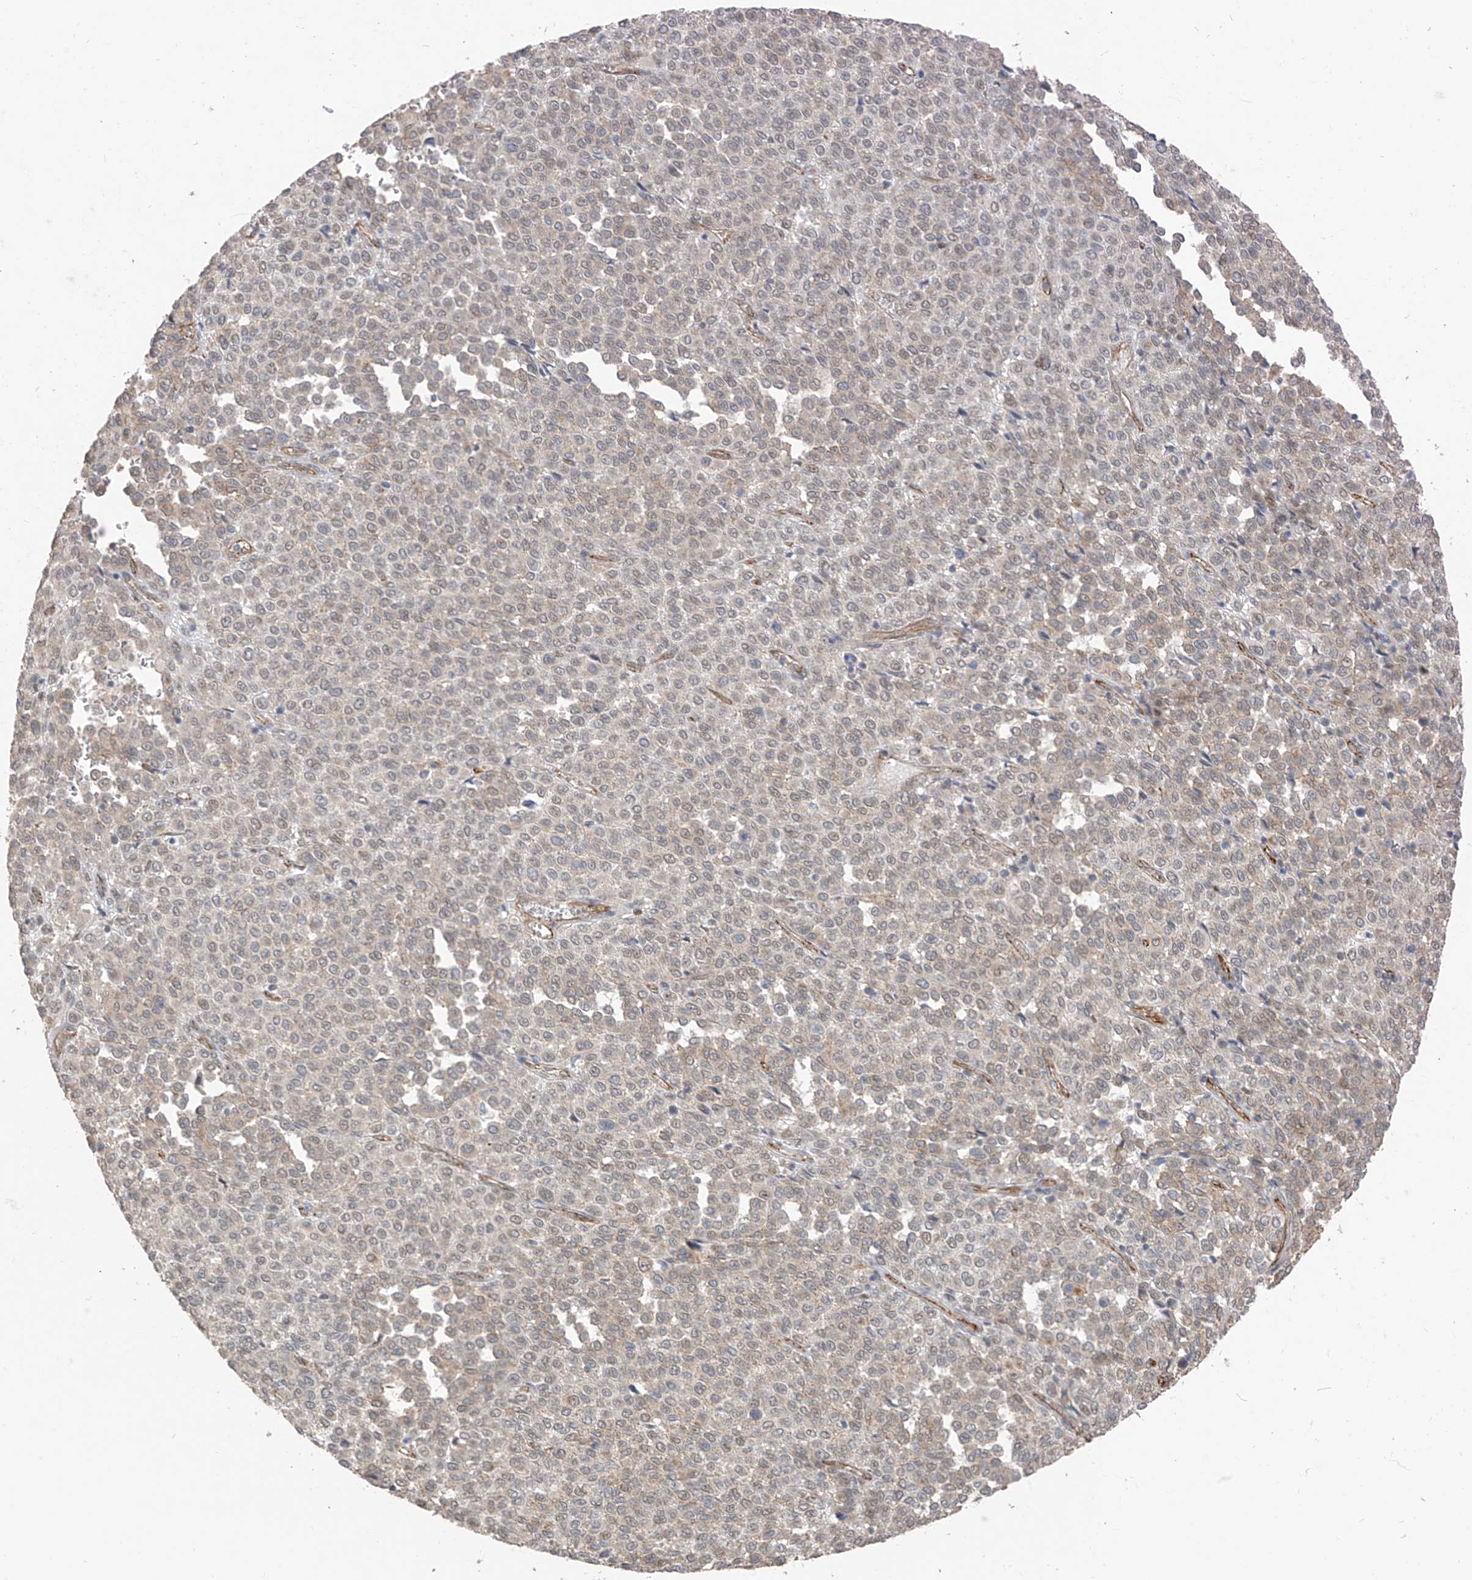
{"staining": {"intensity": "negative", "quantity": "none", "location": "none"}, "tissue": "melanoma", "cell_type": "Tumor cells", "image_type": "cancer", "snomed": [{"axis": "morphology", "description": "Malignant melanoma, Metastatic site"}, {"axis": "topography", "description": "Pancreas"}], "caption": "Tumor cells are negative for protein expression in human melanoma.", "gene": "EPHX4", "patient": {"sex": "female", "age": 30}}